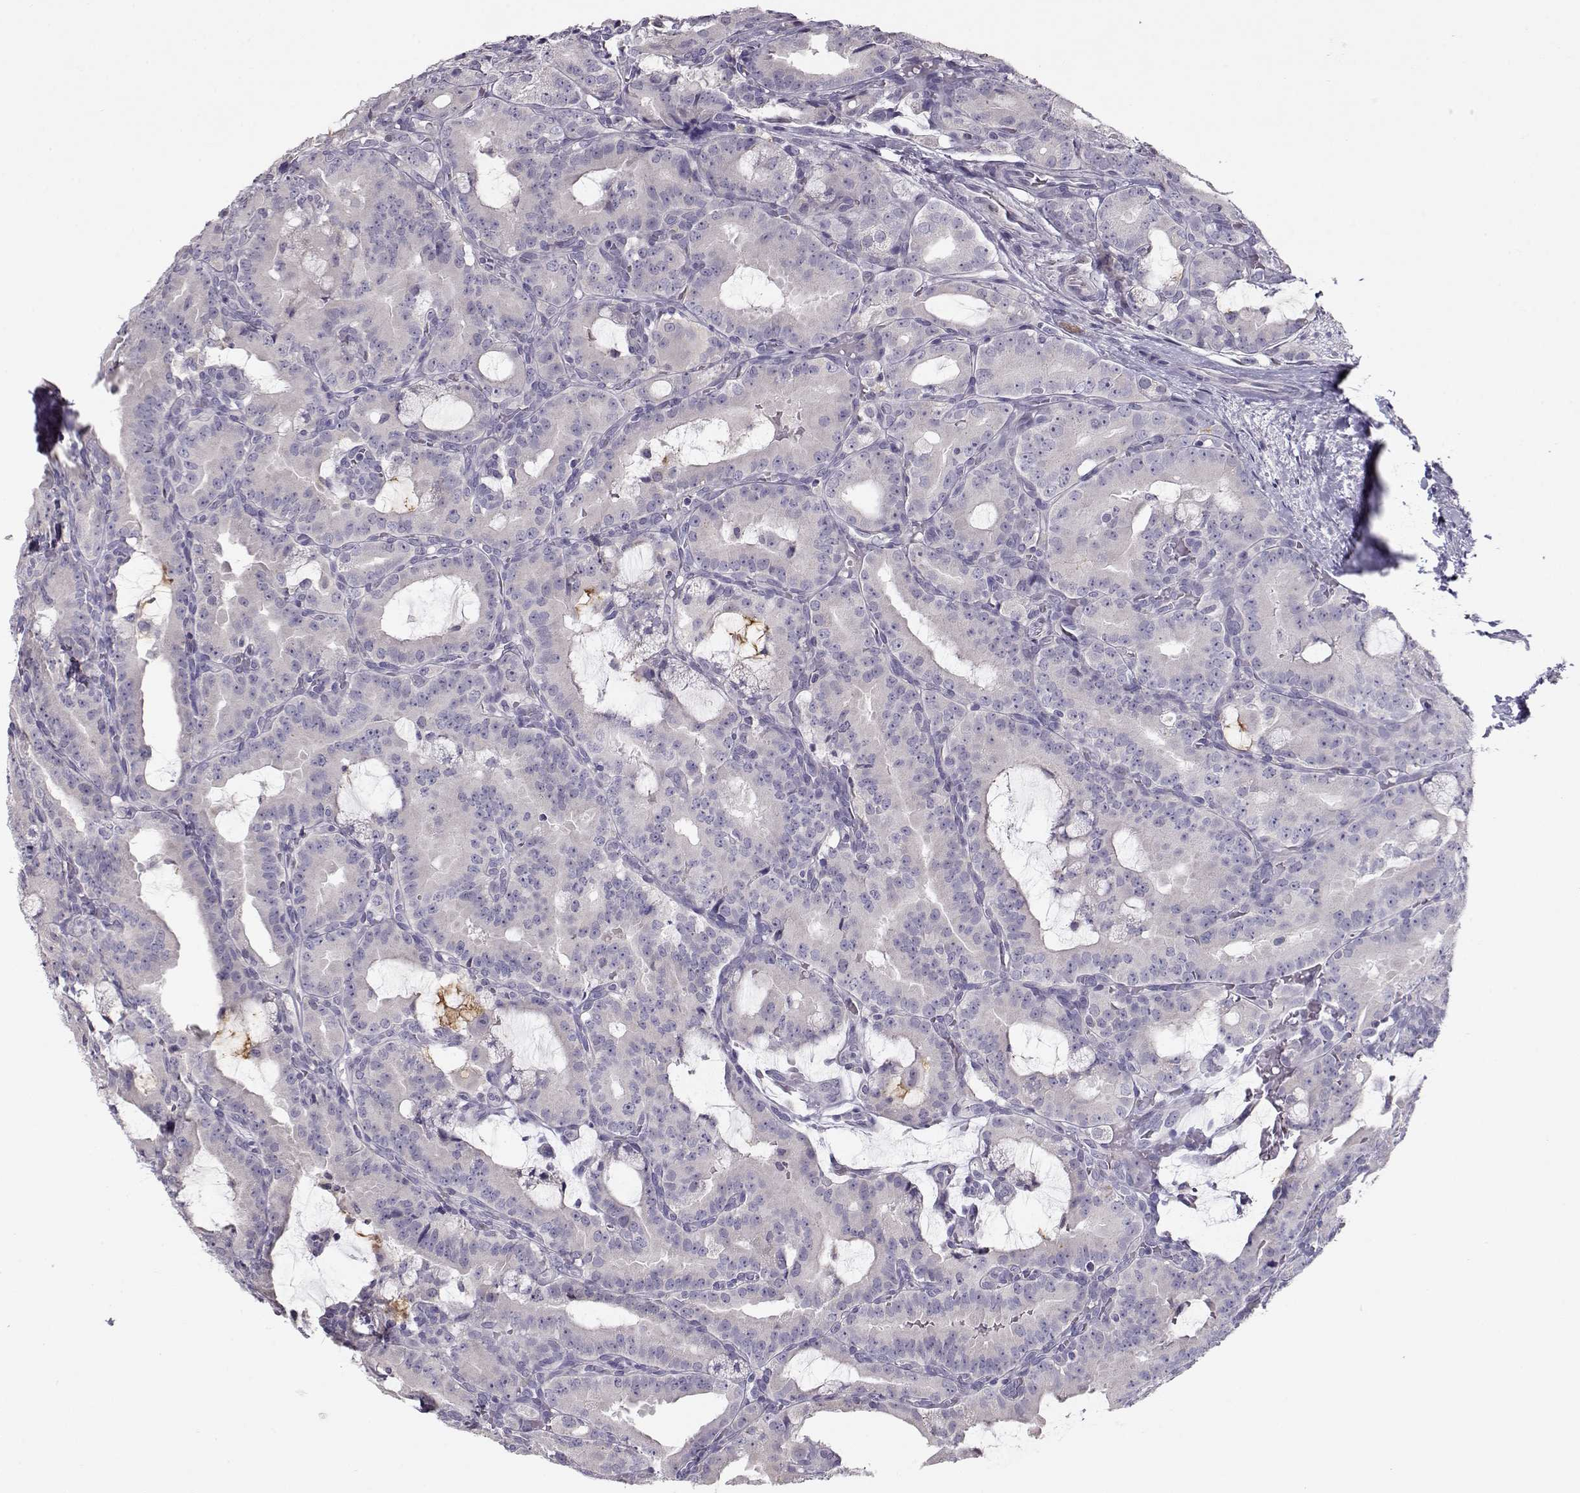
{"staining": {"intensity": "negative", "quantity": "none", "location": "none"}, "tissue": "prostate cancer", "cell_type": "Tumor cells", "image_type": "cancer", "snomed": [{"axis": "morphology", "description": "Adenocarcinoma, NOS"}, {"axis": "morphology", "description": "Adenocarcinoma, High grade"}, {"axis": "topography", "description": "Prostate"}], "caption": "This is a photomicrograph of immunohistochemistry (IHC) staining of prostate cancer, which shows no positivity in tumor cells.", "gene": "GRK1", "patient": {"sex": "male", "age": 64}}